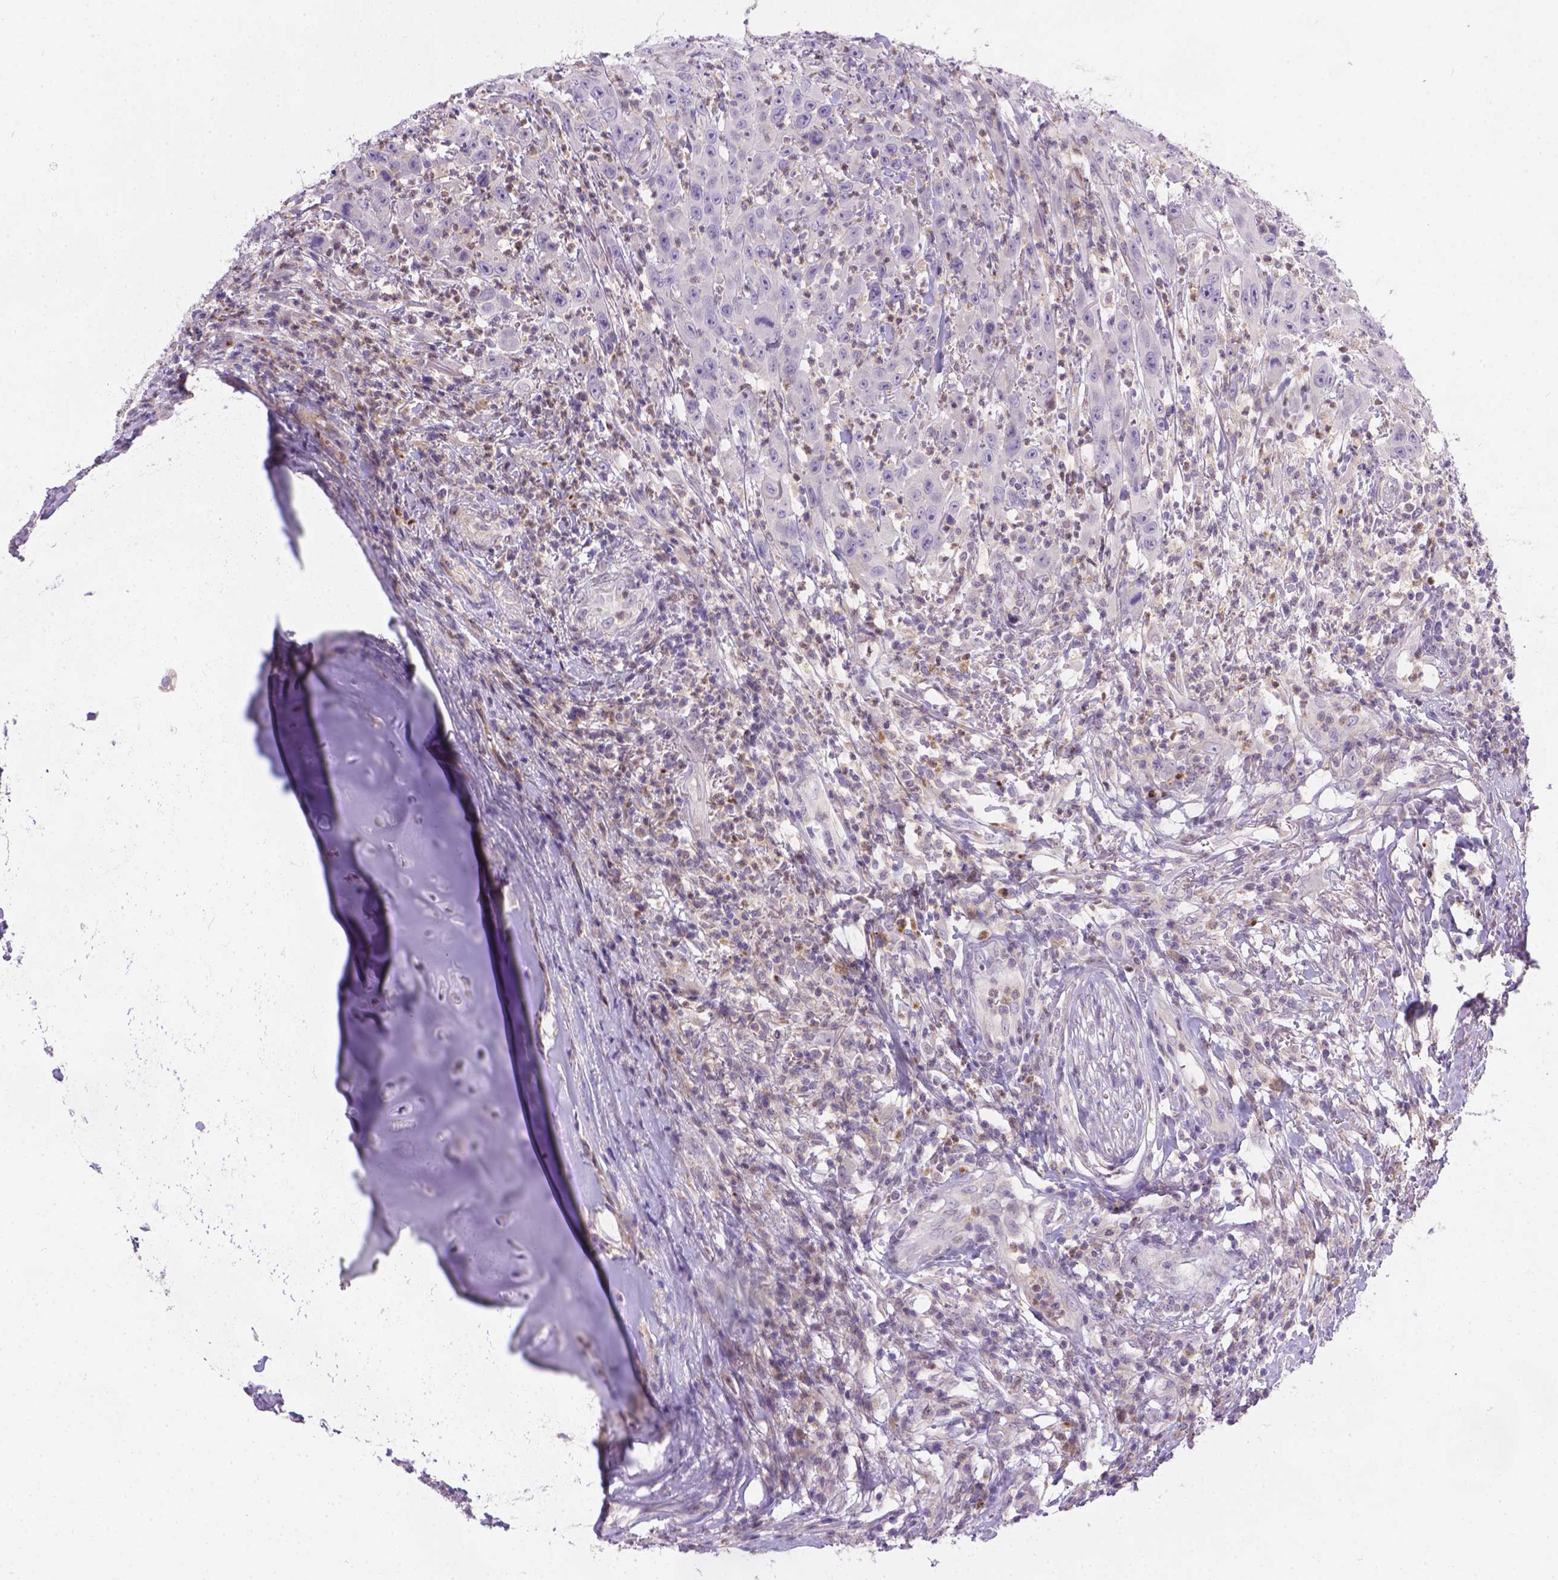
{"staining": {"intensity": "negative", "quantity": "none", "location": "none"}, "tissue": "head and neck cancer", "cell_type": "Tumor cells", "image_type": "cancer", "snomed": [{"axis": "morphology", "description": "Squamous cell carcinoma, NOS"}, {"axis": "topography", "description": "Skin"}, {"axis": "topography", "description": "Head-Neck"}], "caption": "This is an immunohistochemistry micrograph of squamous cell carcinoma (head and neck). There is no expression in tumor cells.", "gene": "TM4SF18", "patient": {"sex": "male", "age": 80}}